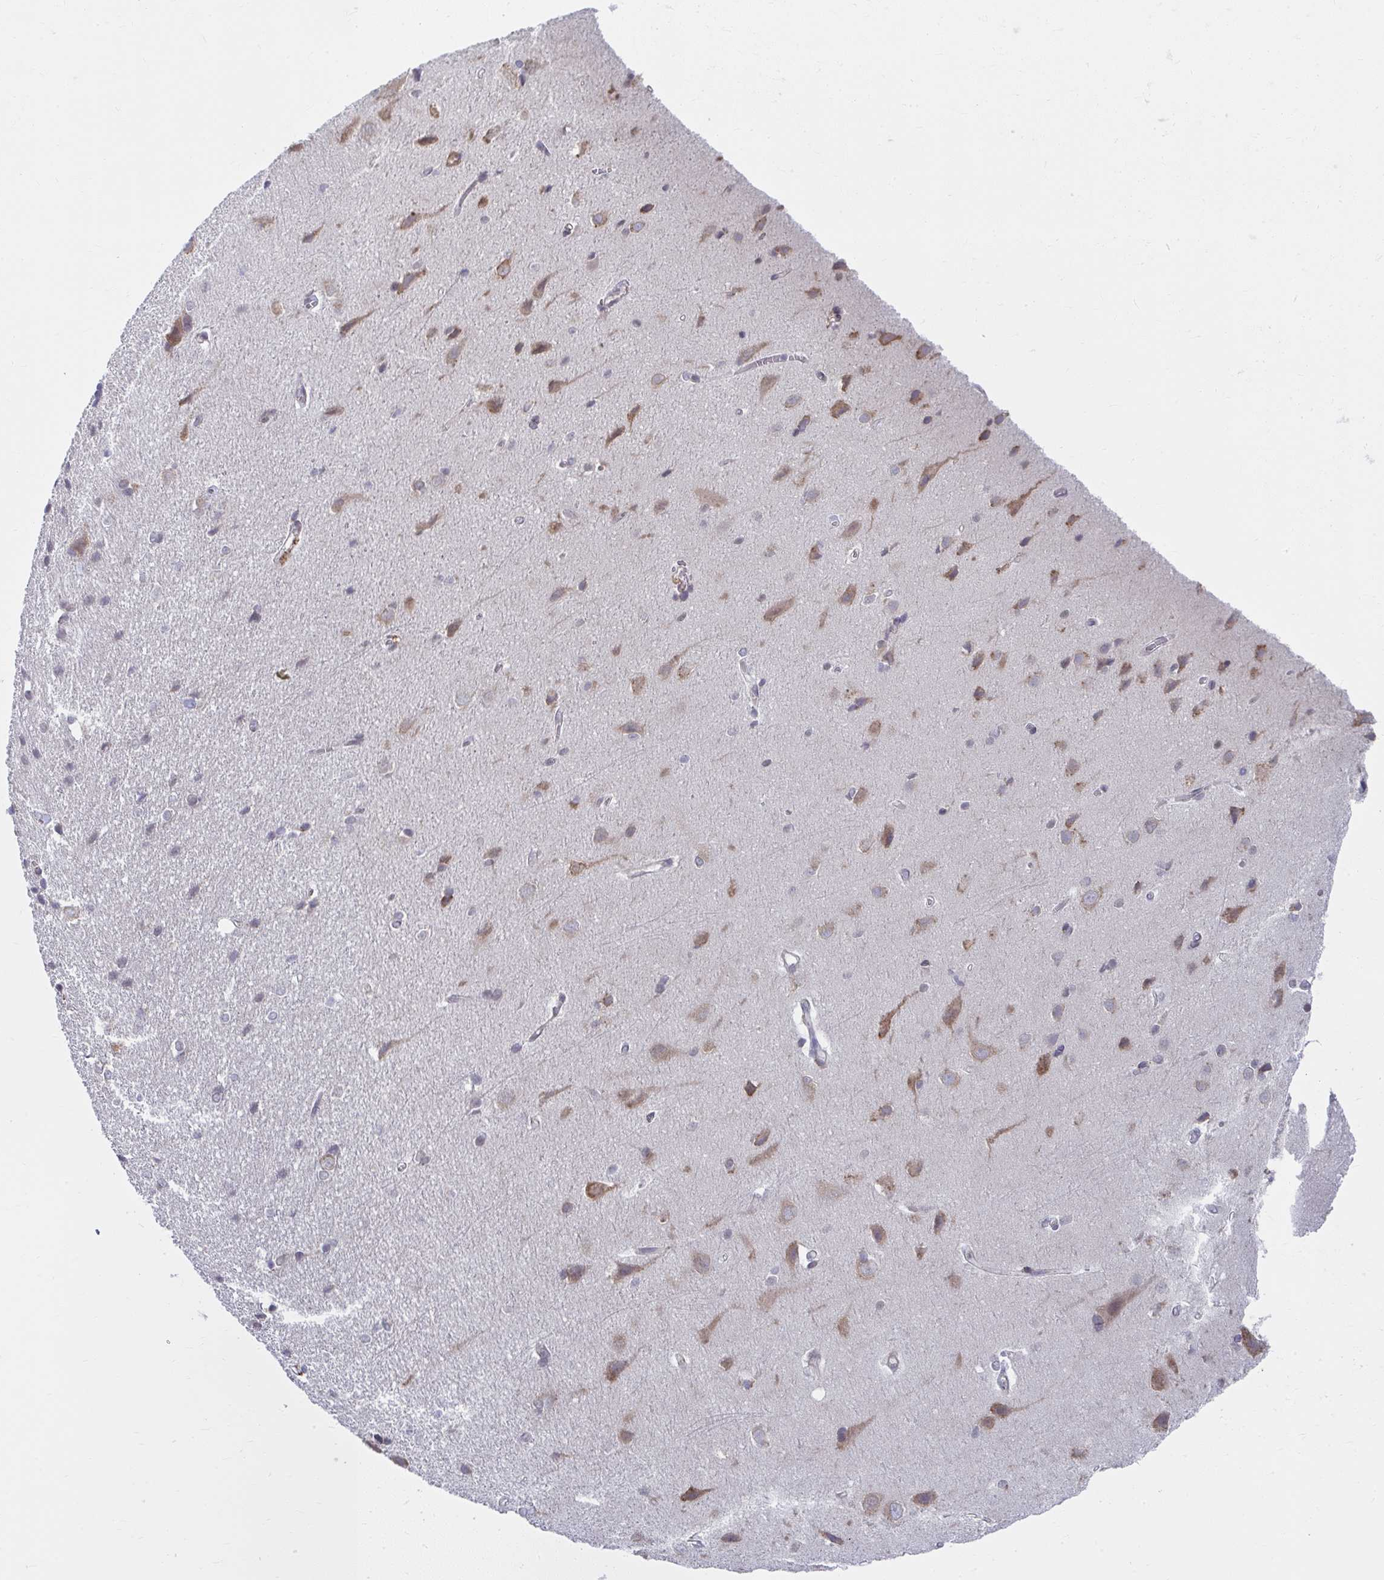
{"staining": {"intensity": "negative", "quantity": "none", "location": "none"}, "tissue": "cerebral cortex", "cell_type": "Endothelial cells", "image_type": "normal", "snomed": [{"axis": "morphology", "description": "Normal tissue, NOS"}, {"axis": "topography", "description": "Cerebral cortex"}], "caption": "Human cerebral cortex stained for a protein using IHC reveals no expression in endothelial cells.", "gene": "NMNAT1", "patient": {"sex": "male", "age": 37}}